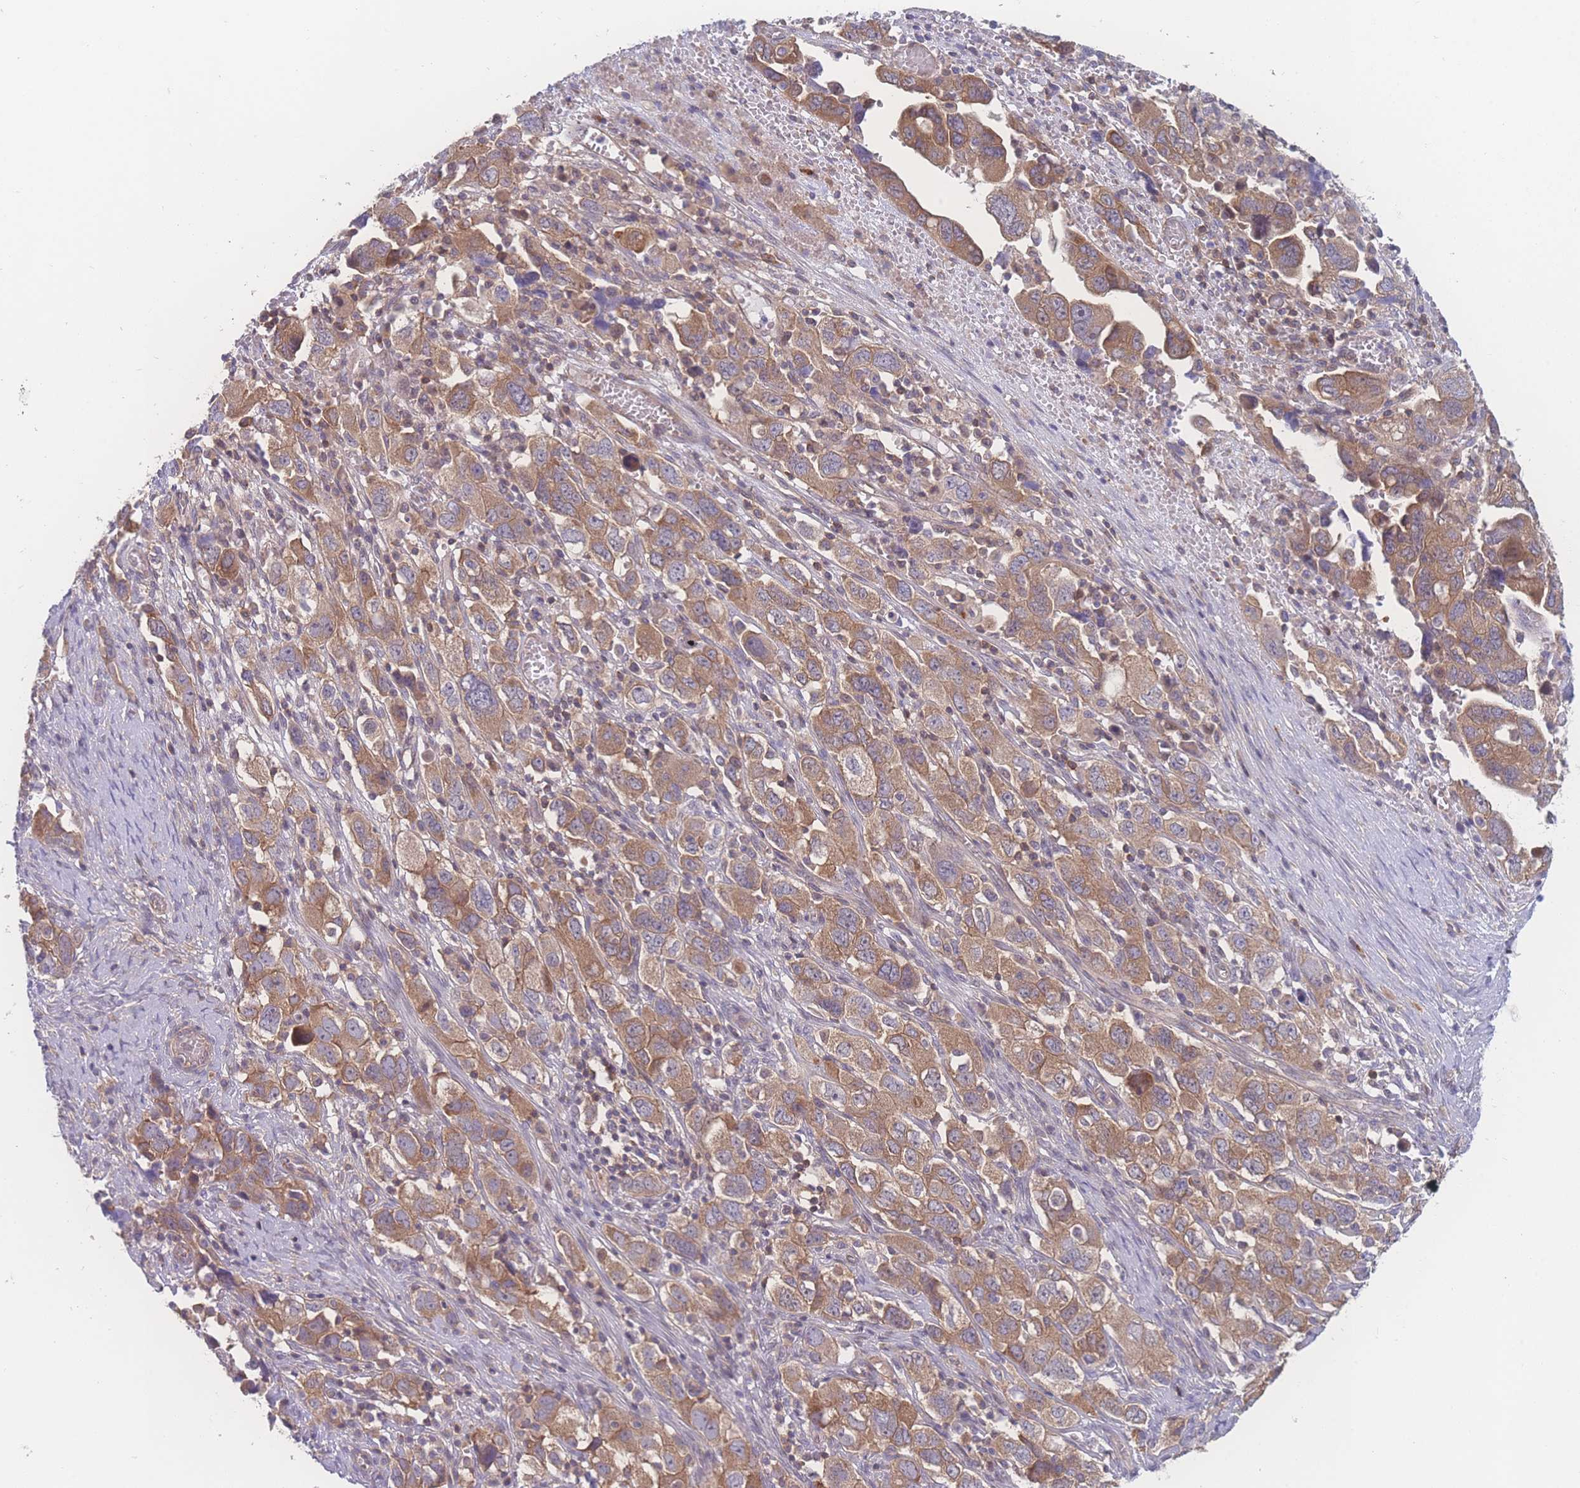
{"staining": {"intensity": "moderate", "quantity": ">75%", "location": "cytoplasmic/membranous"}, "tissue": "ovarian cancer", "cell_type": "Tumor cells", "image_type": "cancer", "snomed": [{"axis": "morphology", "description": "Carcinoma, NOS"}, {"axis": "morphology", "description": "Cystadenocarcinoma, serous, NOS"}, {"axis": "topography", "description": "Ovary"}], "caption": "A histopathology image of human carcinoma (ovarian) stained for a protein displays moderate cytoplasmic/membranous brown staining in tumor cells. (DAB IHC with brightfield microscopy, high magnification).", "gene": "CFAP97", "patient": {"sex": "female", "age": 69}}